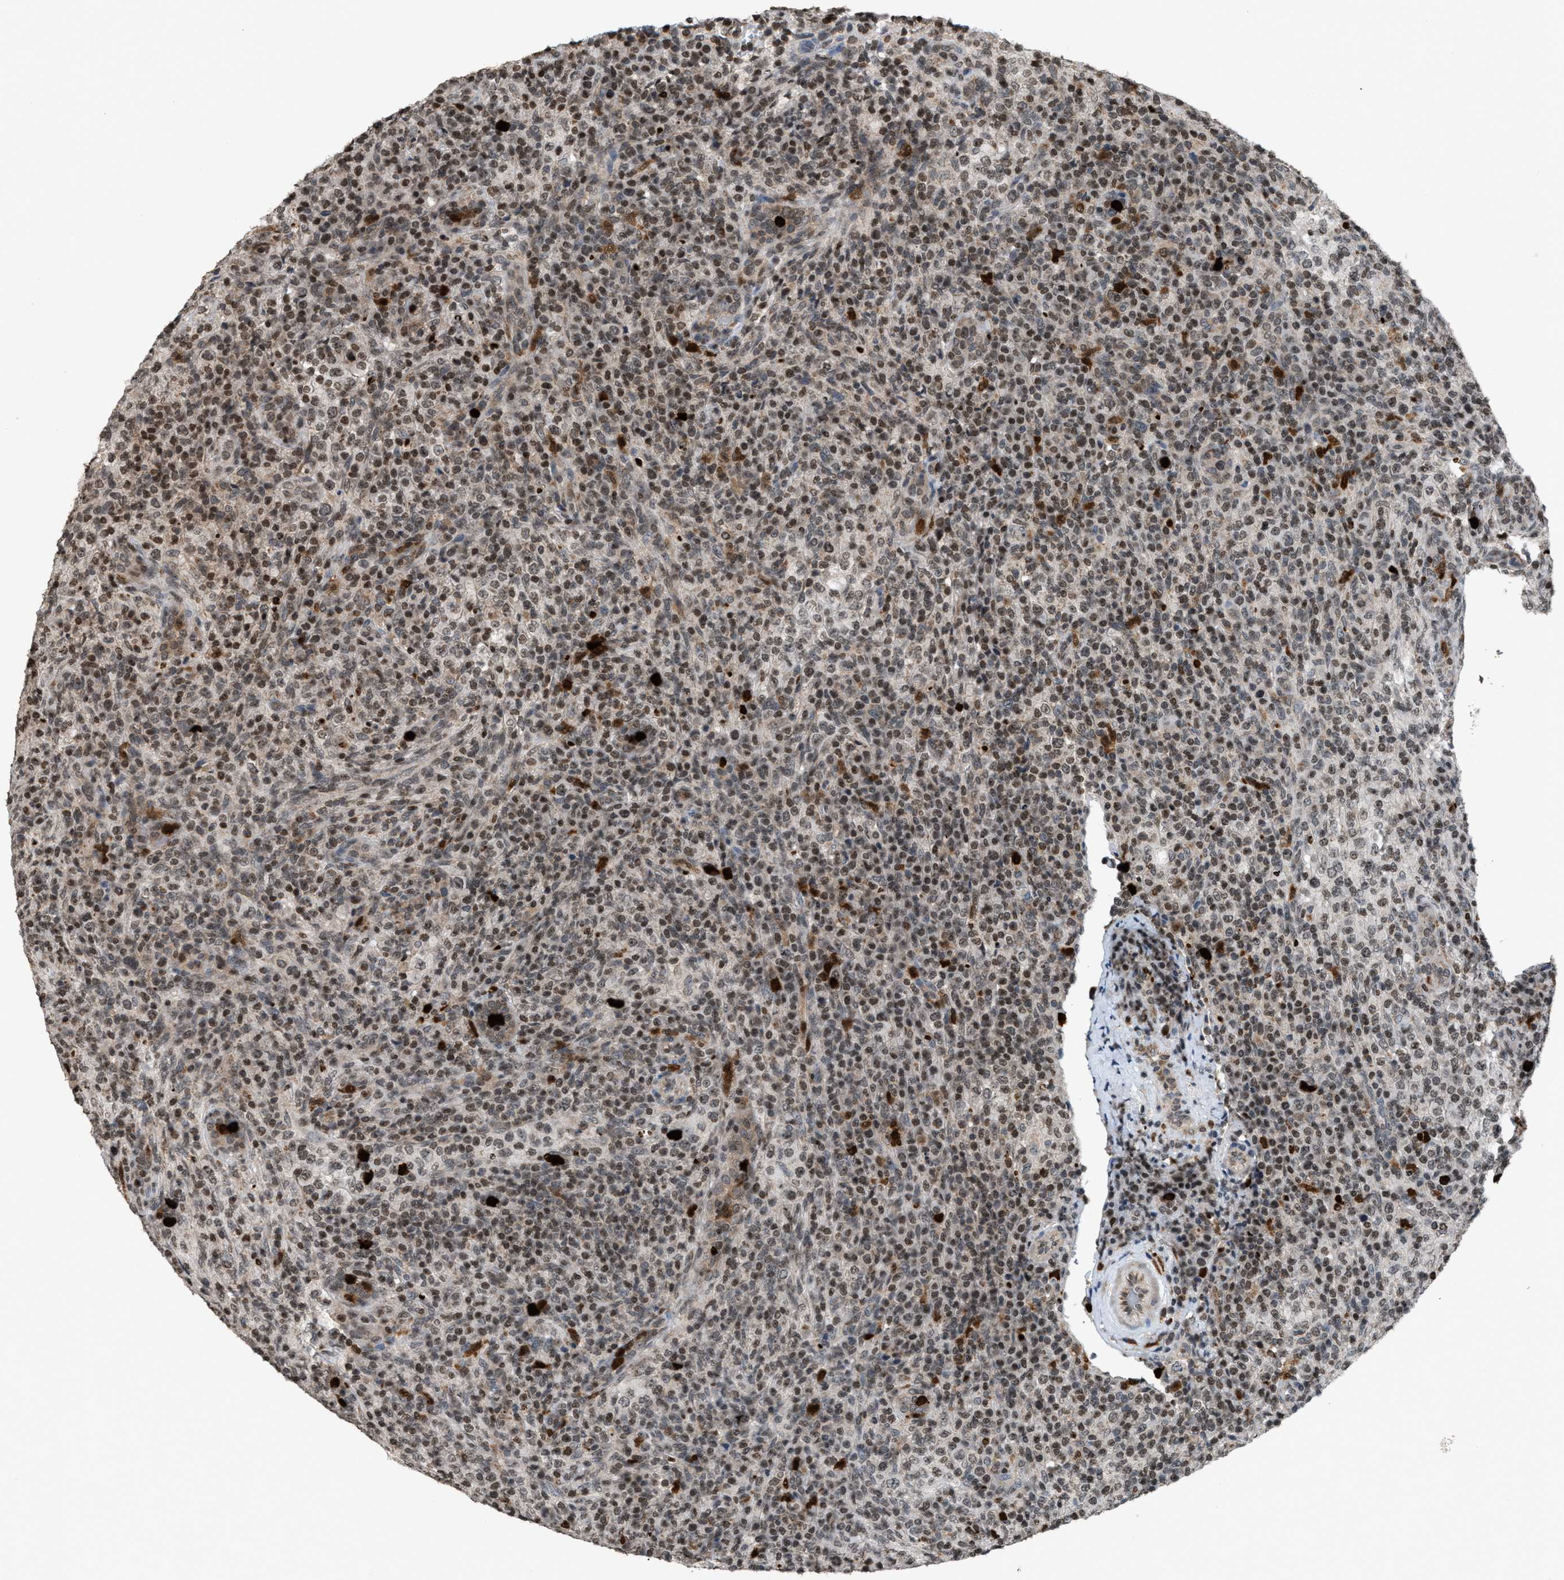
{"staining": {"intensity": "weak", "quantity": ">75%", "location": "nuclear"}, "tissue": "lymphoma", "cell_type": "Tumor cells", "image_type": "cancer", "snomed": [{"axis": "morphology", "description": "Malignant lymphoma, non-Hodgkin's type, High grade"}, {"axis": "topography", "description": "Lymph node"}], "caption": "High-grade malignant lymphoma, non-Hodgkin's type stained with DAB immunohistochemistry (IHC) shows low levels of weak nuclear expression in approximately >75% of tumor cells.", "gene": "PRUNE2", "patient": {"sex": "female", "age": 76}}